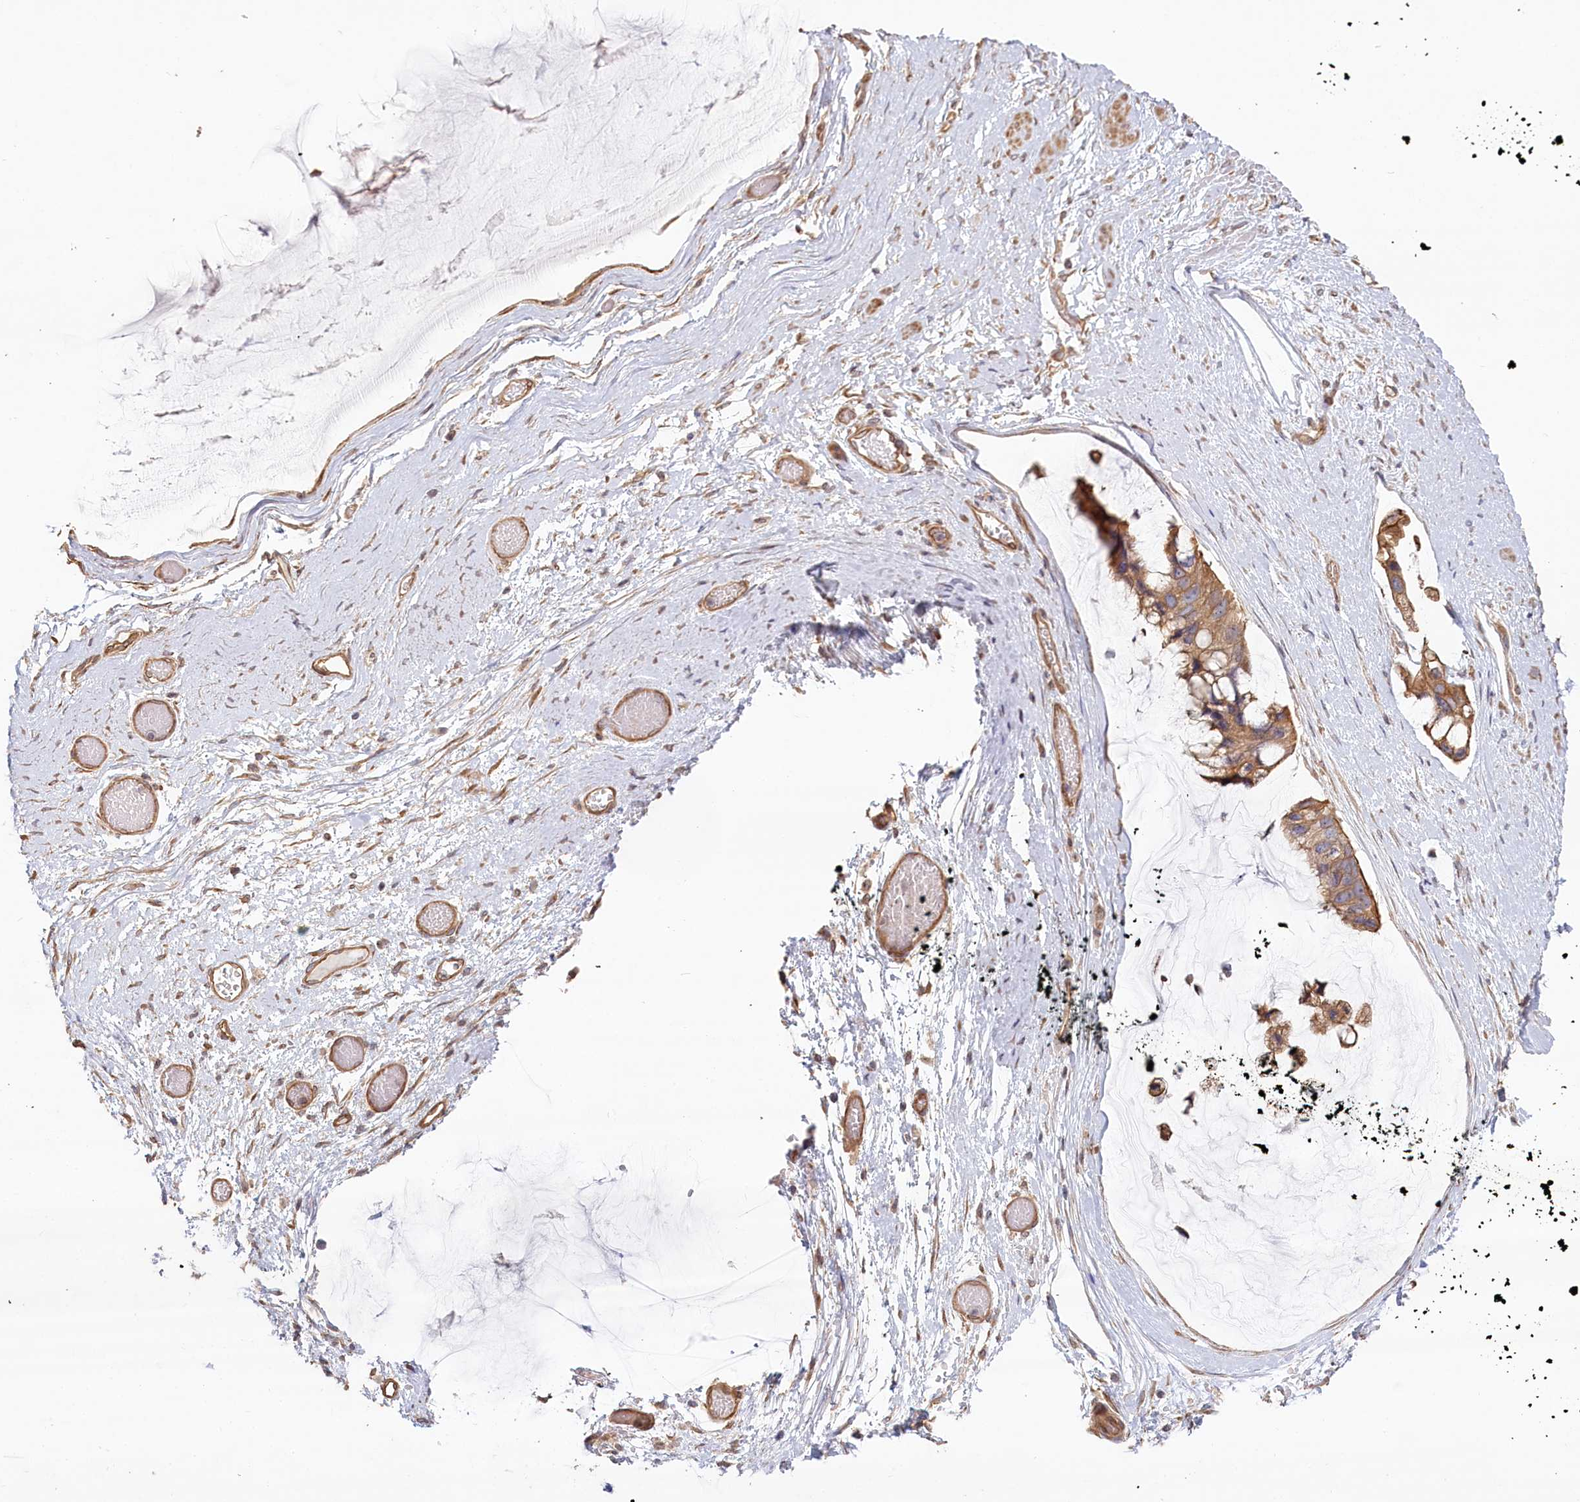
{"staining": {"intensity": "moderate", "quantity": ">75%", "location": "cytoplasmic/membranous"}, "tissue": "ovarian cancer", "cell_type": "Tumor cells", "image_type": "cancer", "snomed": [{"axis": "morphology", "description": "Cystadenocarcinoma, mucinous, NOS"}, {"axis": "topography", "description": "Ovary"}], "caption": "This micrograph demonstrates ovarian mucinous cystadenocarcinoma stained with immunohistochemistry to label a protein in brown. The cytoplasmic/membranous of tumor cells show moderate positivity for the protein. Nuclei are counter-stained blue.", "gene": "TCHP", "patient": {"sex": "female", "age": 39}}